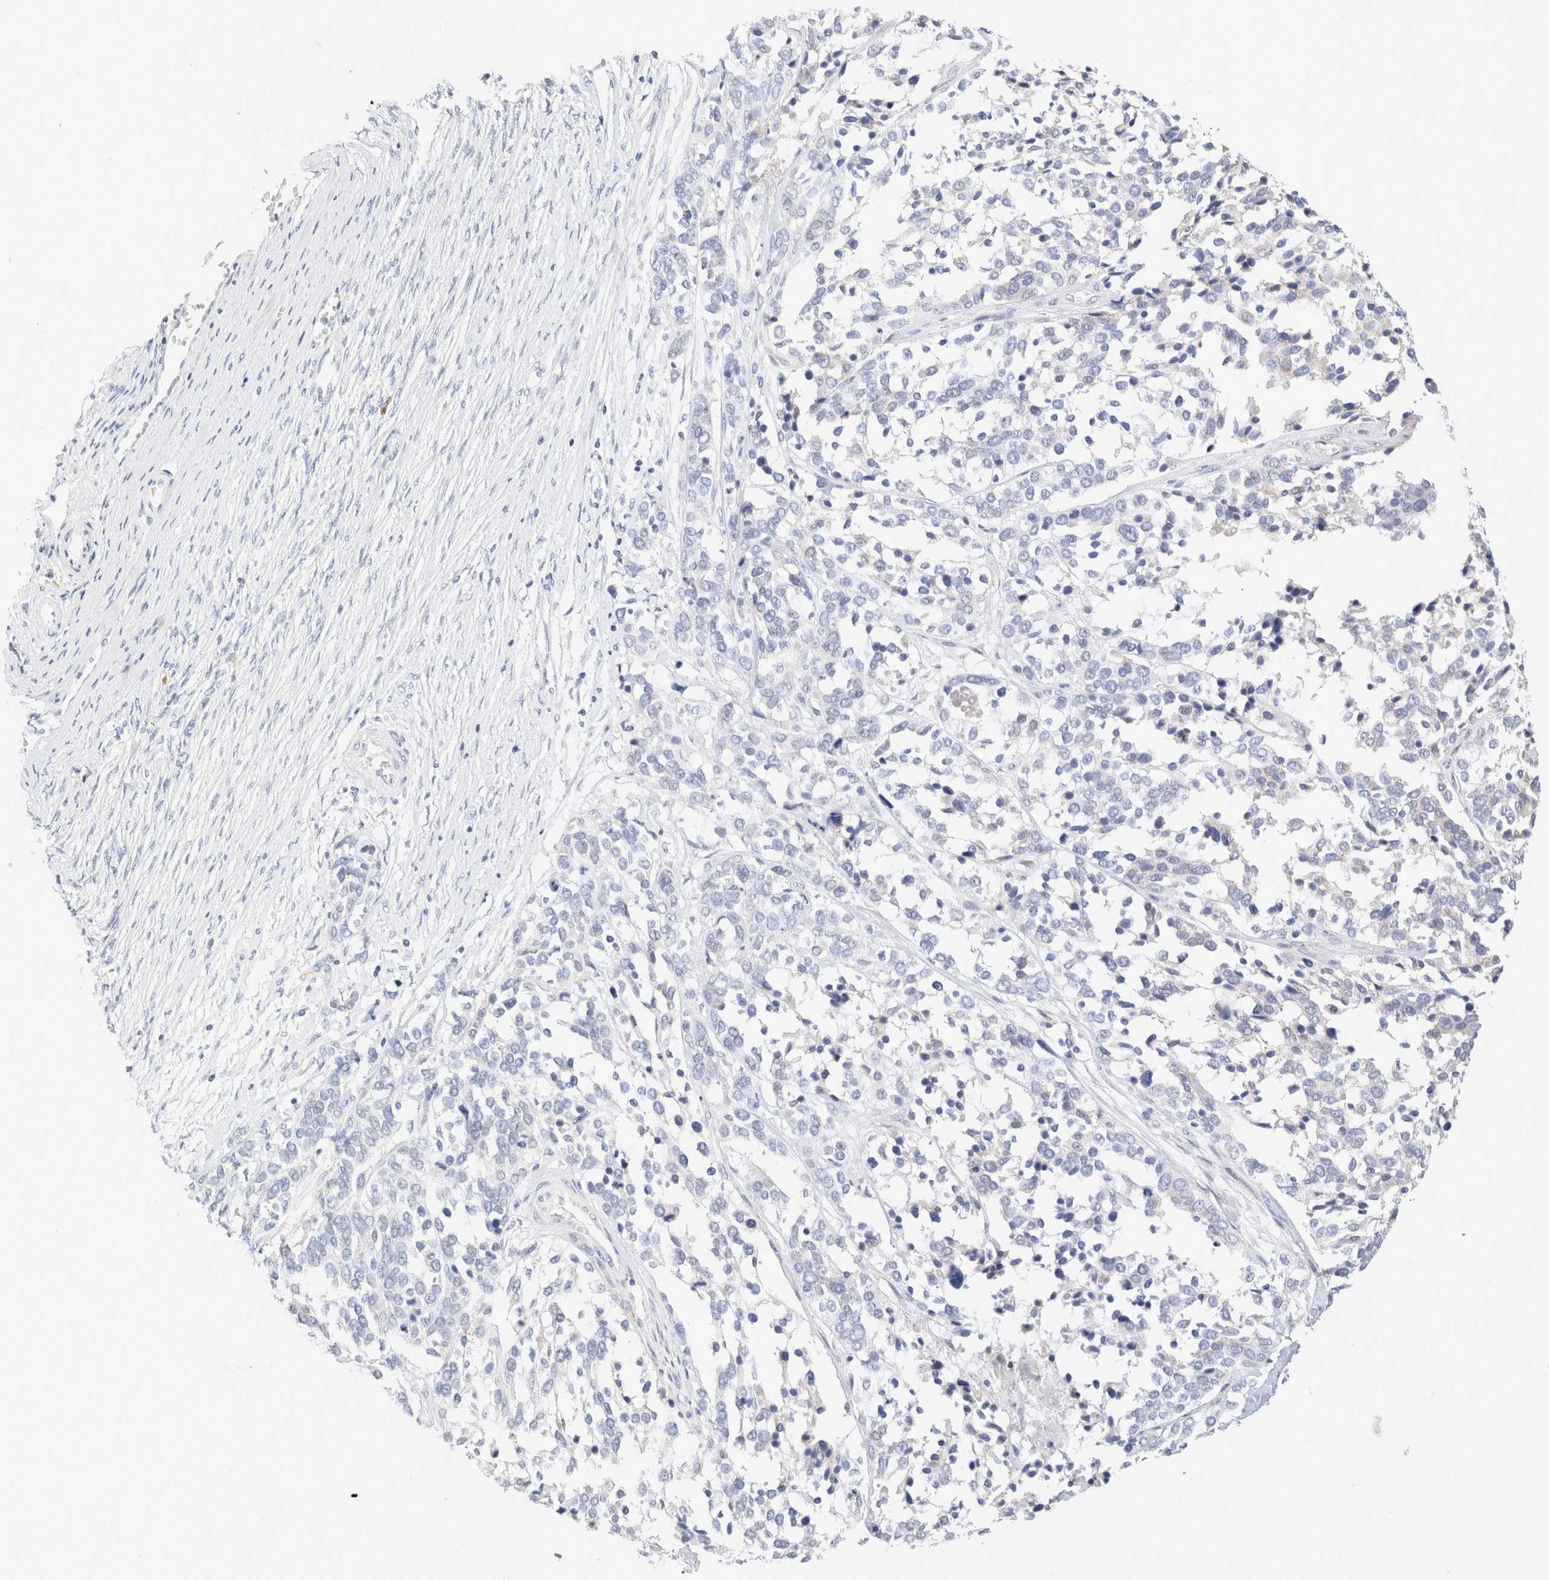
{"staining": {"intensity": "negative", "quantity": "none", "location": "none"}, "tissue": "ovarian cancer", "cell_type": "Tumor cells", "image_type": "cancer", "snomed": [{"axis": "morphology", "description": "Cystadenocarcinoma, serous, NOS"}, {"axis": "topography", "description": "Ovary"}], "caption": "IHC of serous cystadenocarcinoma (ovarian) reveals no positivity in tumor cells.", "gene": "GADD45G", "patient": {"sex": "female", "age": 44}}